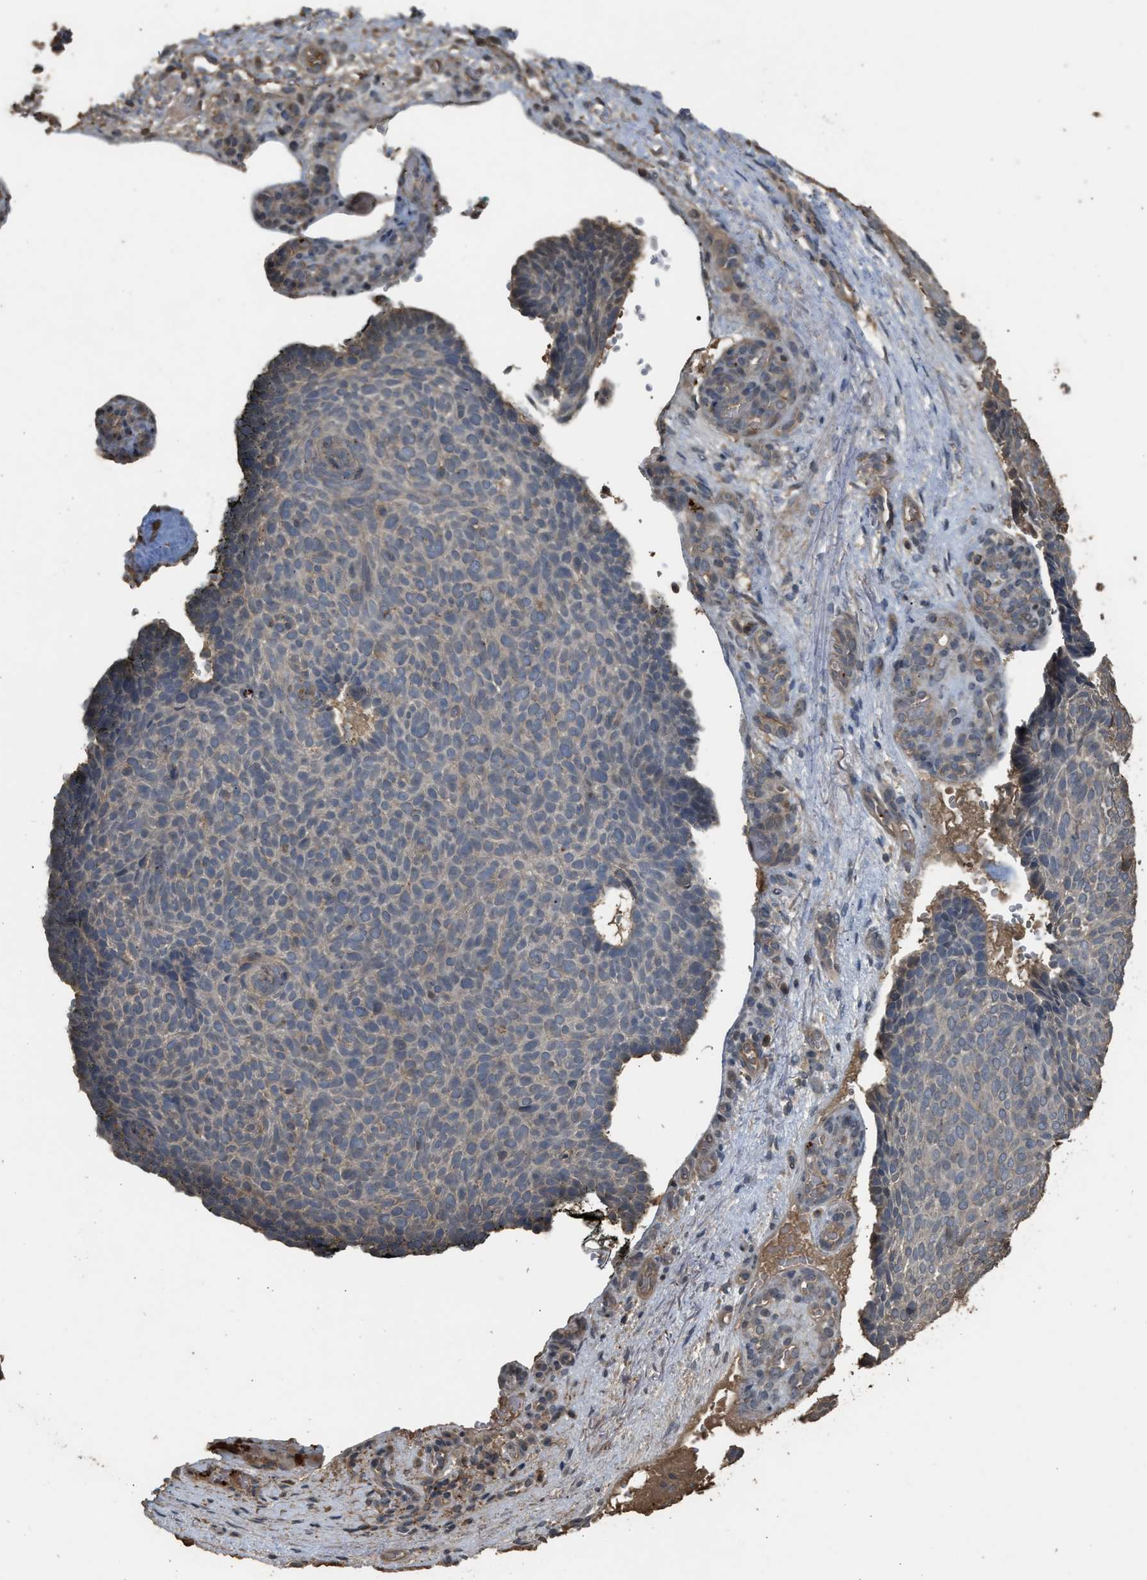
{"staining": {"intensity": "negative", "quantity": "none", "location": "none"}, "tissue": "skin cancer", "cell_type": "Tumor cells", "image_type": "cancer", "snomed": [{"axis": "morphology", "description": "Basal cell carcinoma"}, {"axis": "topography", "description": "Skin"}], "caption": "Human basal cell carcinoma (skin) stained for a protein using IHC exhibits no positivity in tumor cells.", "gene": "ARHGDIA", "patient": {"sex": "male", "age": 61}}